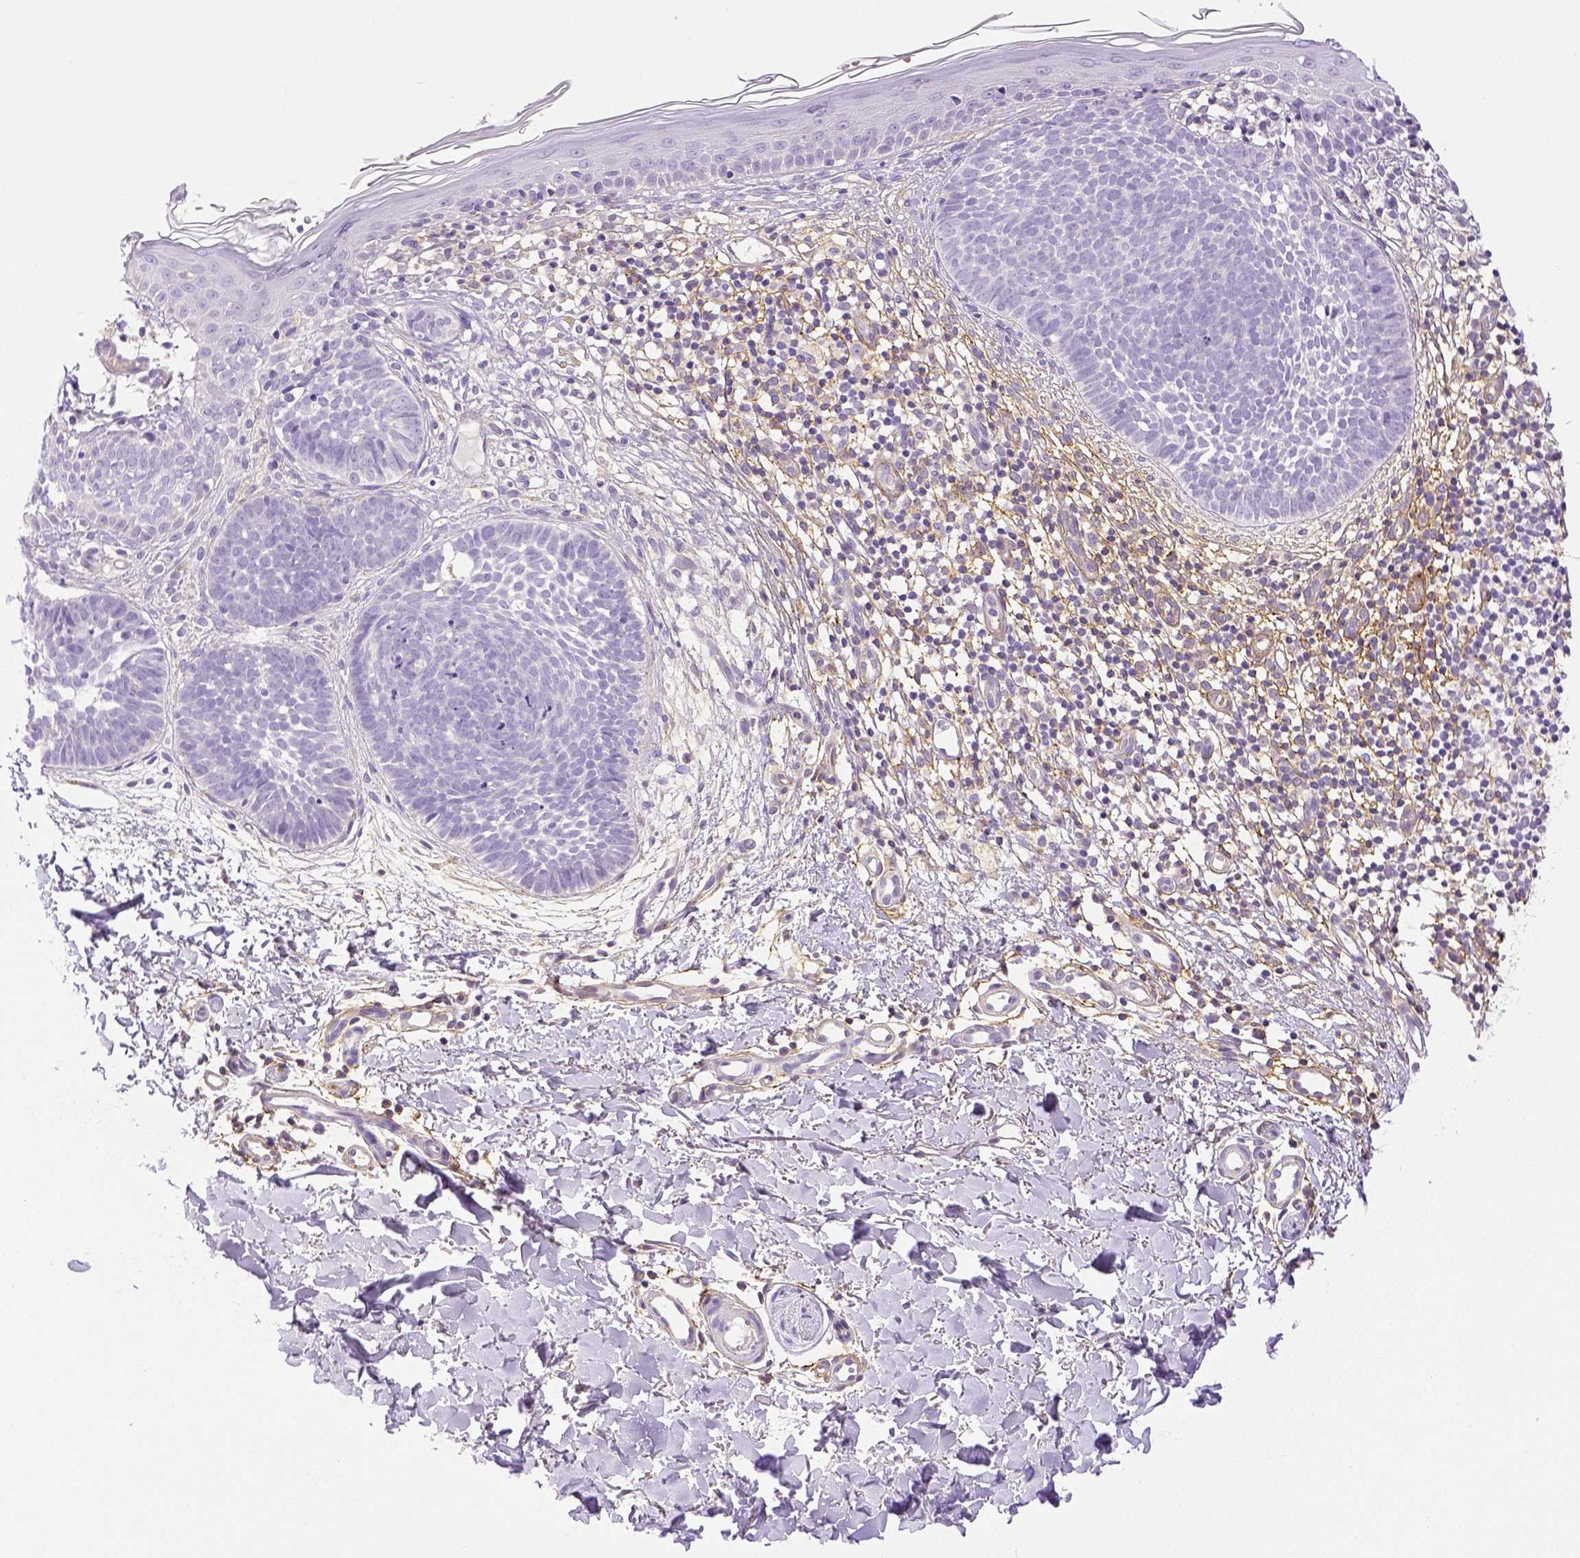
{"staining": {"intensity": "negative", "quantity": "none", "location": "none"}, "tissue": "skin cancer", "cell_type": "Tumor cells", "image_type": "cancer", "snomed": [{"axis": "morphology", "description": "Basal cell carcinoma"}, {"axis": "topography", "description": "Skin"}], "caption": "This is an IHC histopathology image of basal cell carcinoma (skin). There is no positivity in tumor cells.", "gene": "THY1", "patient": {"sex": "female", "age": 51}}